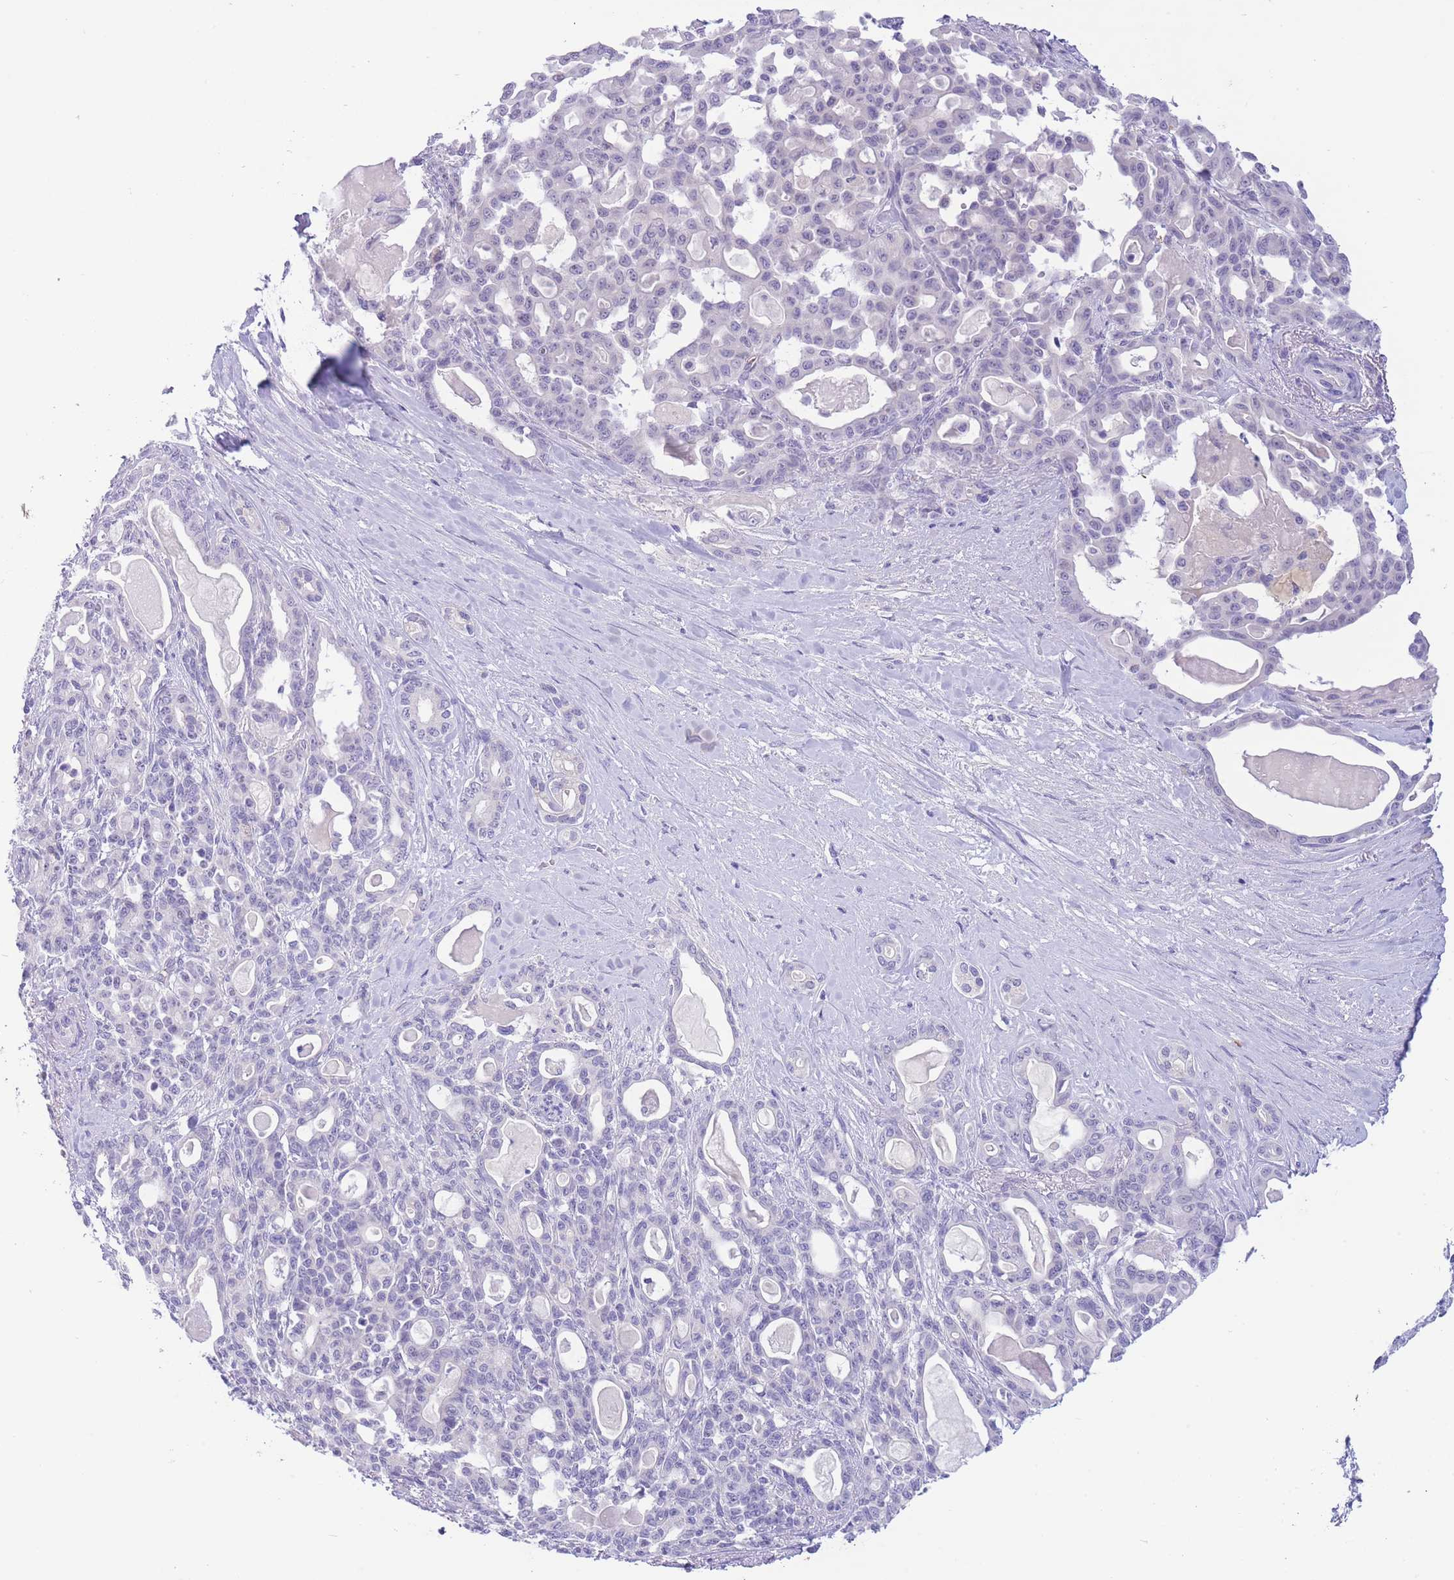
{"staining": {"intensity": "negative", "quantity": "none", "location": "none"}, "tissue": "pancreatic cancer", "cell_type": "Tumor cells", "image_type": "cancer", "snomed": [{"axis": "morphology", "description": "Adenocarcinoma, NOS"}, {"axis": "topography", "description": "Pancreas"}], "caption": "Immunohistochemistry (IHC) of human pancreatic adenocarcinoma reveals no staining in tumor cells. The staining was performed using DAB (3,3'-diaminobenzidine) to visualize the protein expression in brown, while the nuclei were stained in blue with hematoxylin (Magnification: 20x).", "gene": "ASAP3", "patient": {"sex": "male", "age": 63}}